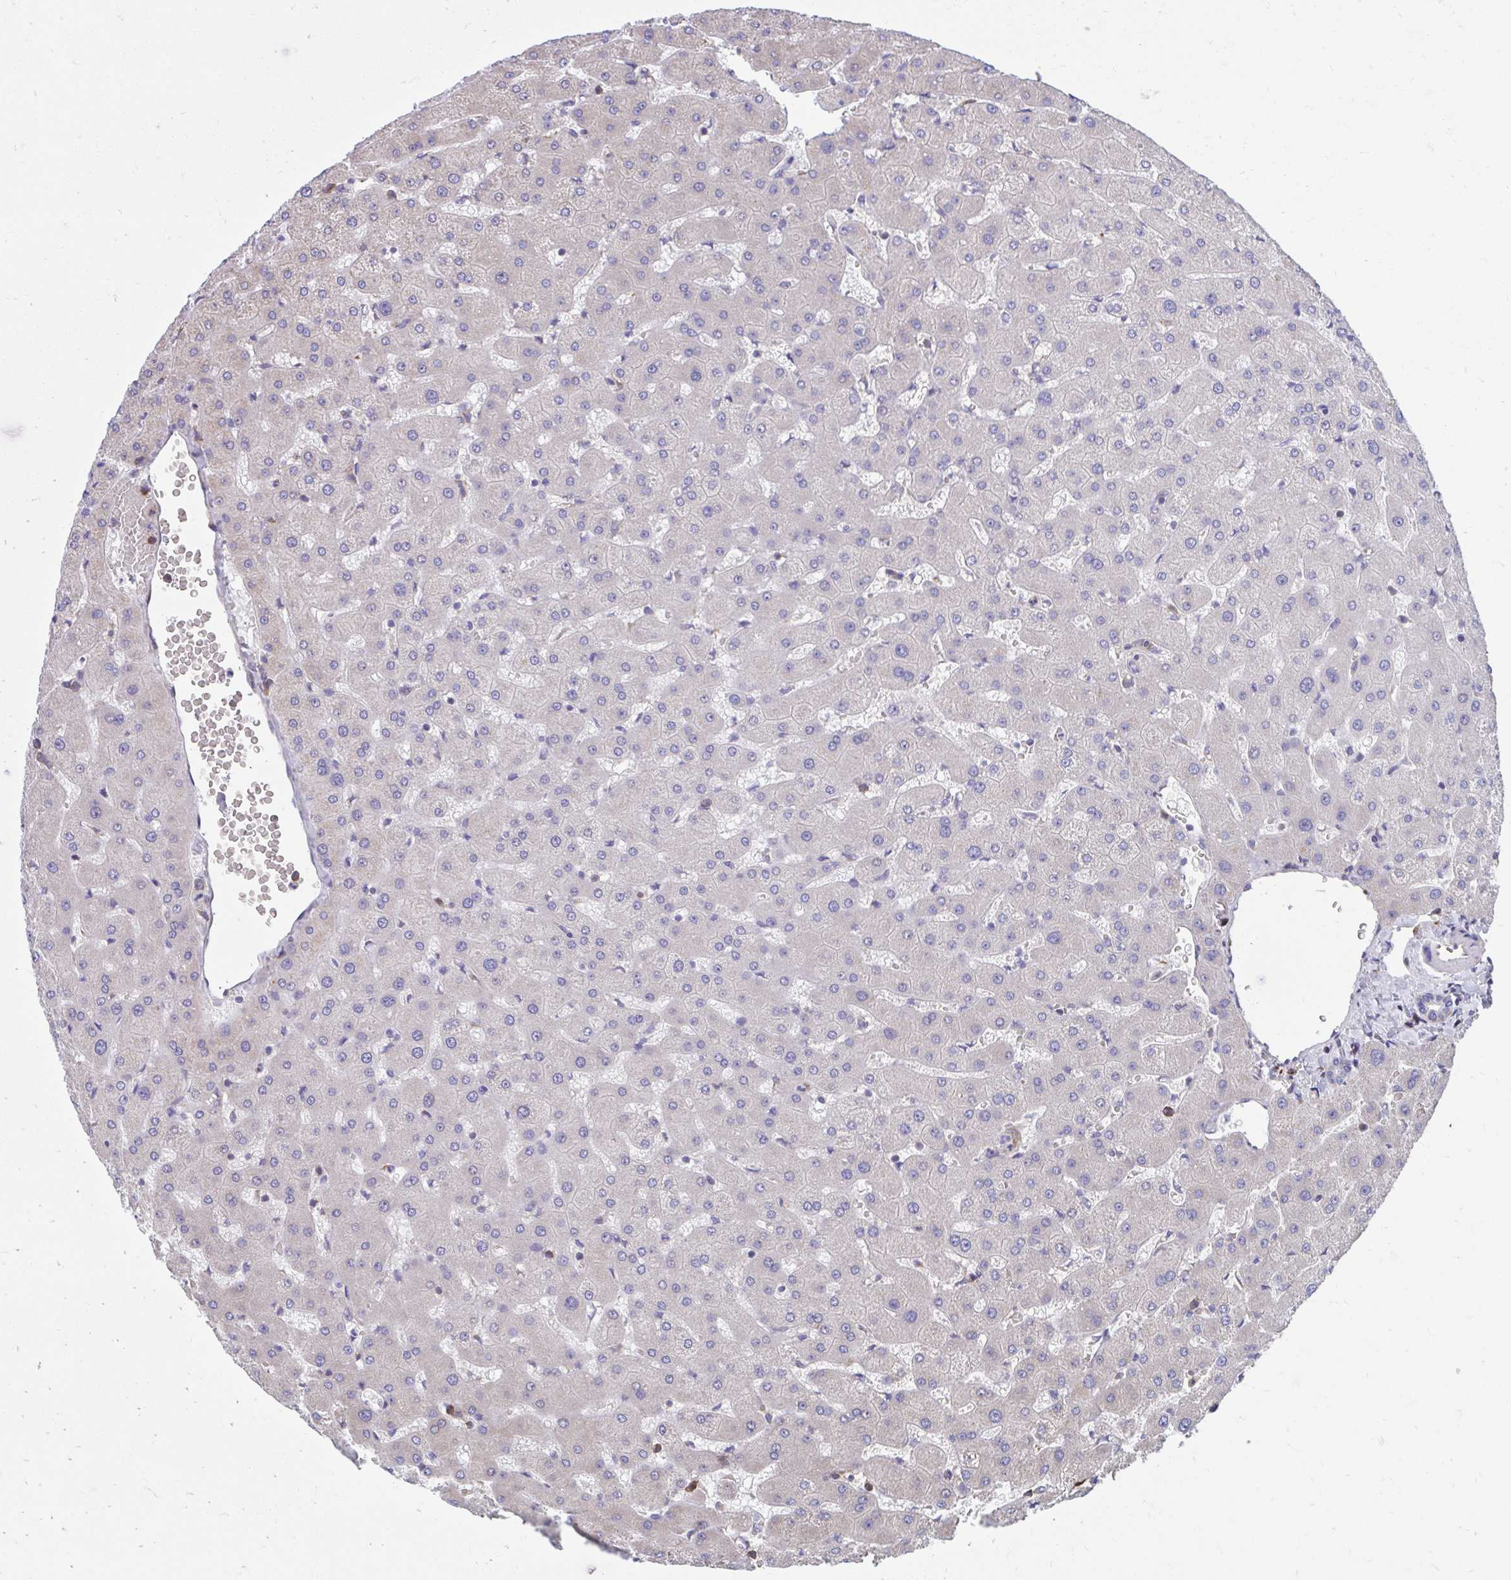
{"staining": {"intensity": "negative", "quantity": "none", "location": "none"}, "tissue": "liver", "cell_type": "Cholangiocytes", "image_type": "normal", "snomed": [{"axis": "morphology", "description": "Normal tissue, NOS"}, {"axis": "topography", "description": "Liver"}], "caption": "DAB (3,3'-diaminobenzidine) immunohistochemical staining of unremarkable human liver demonstrates no significant positivity in cholangiocytes. (DAB (3,3'-diaminobenzidine) immunohistochemistry, high magnification).", "gene": "ZNF778", "patient": {"sex": "female", "age": 63}}